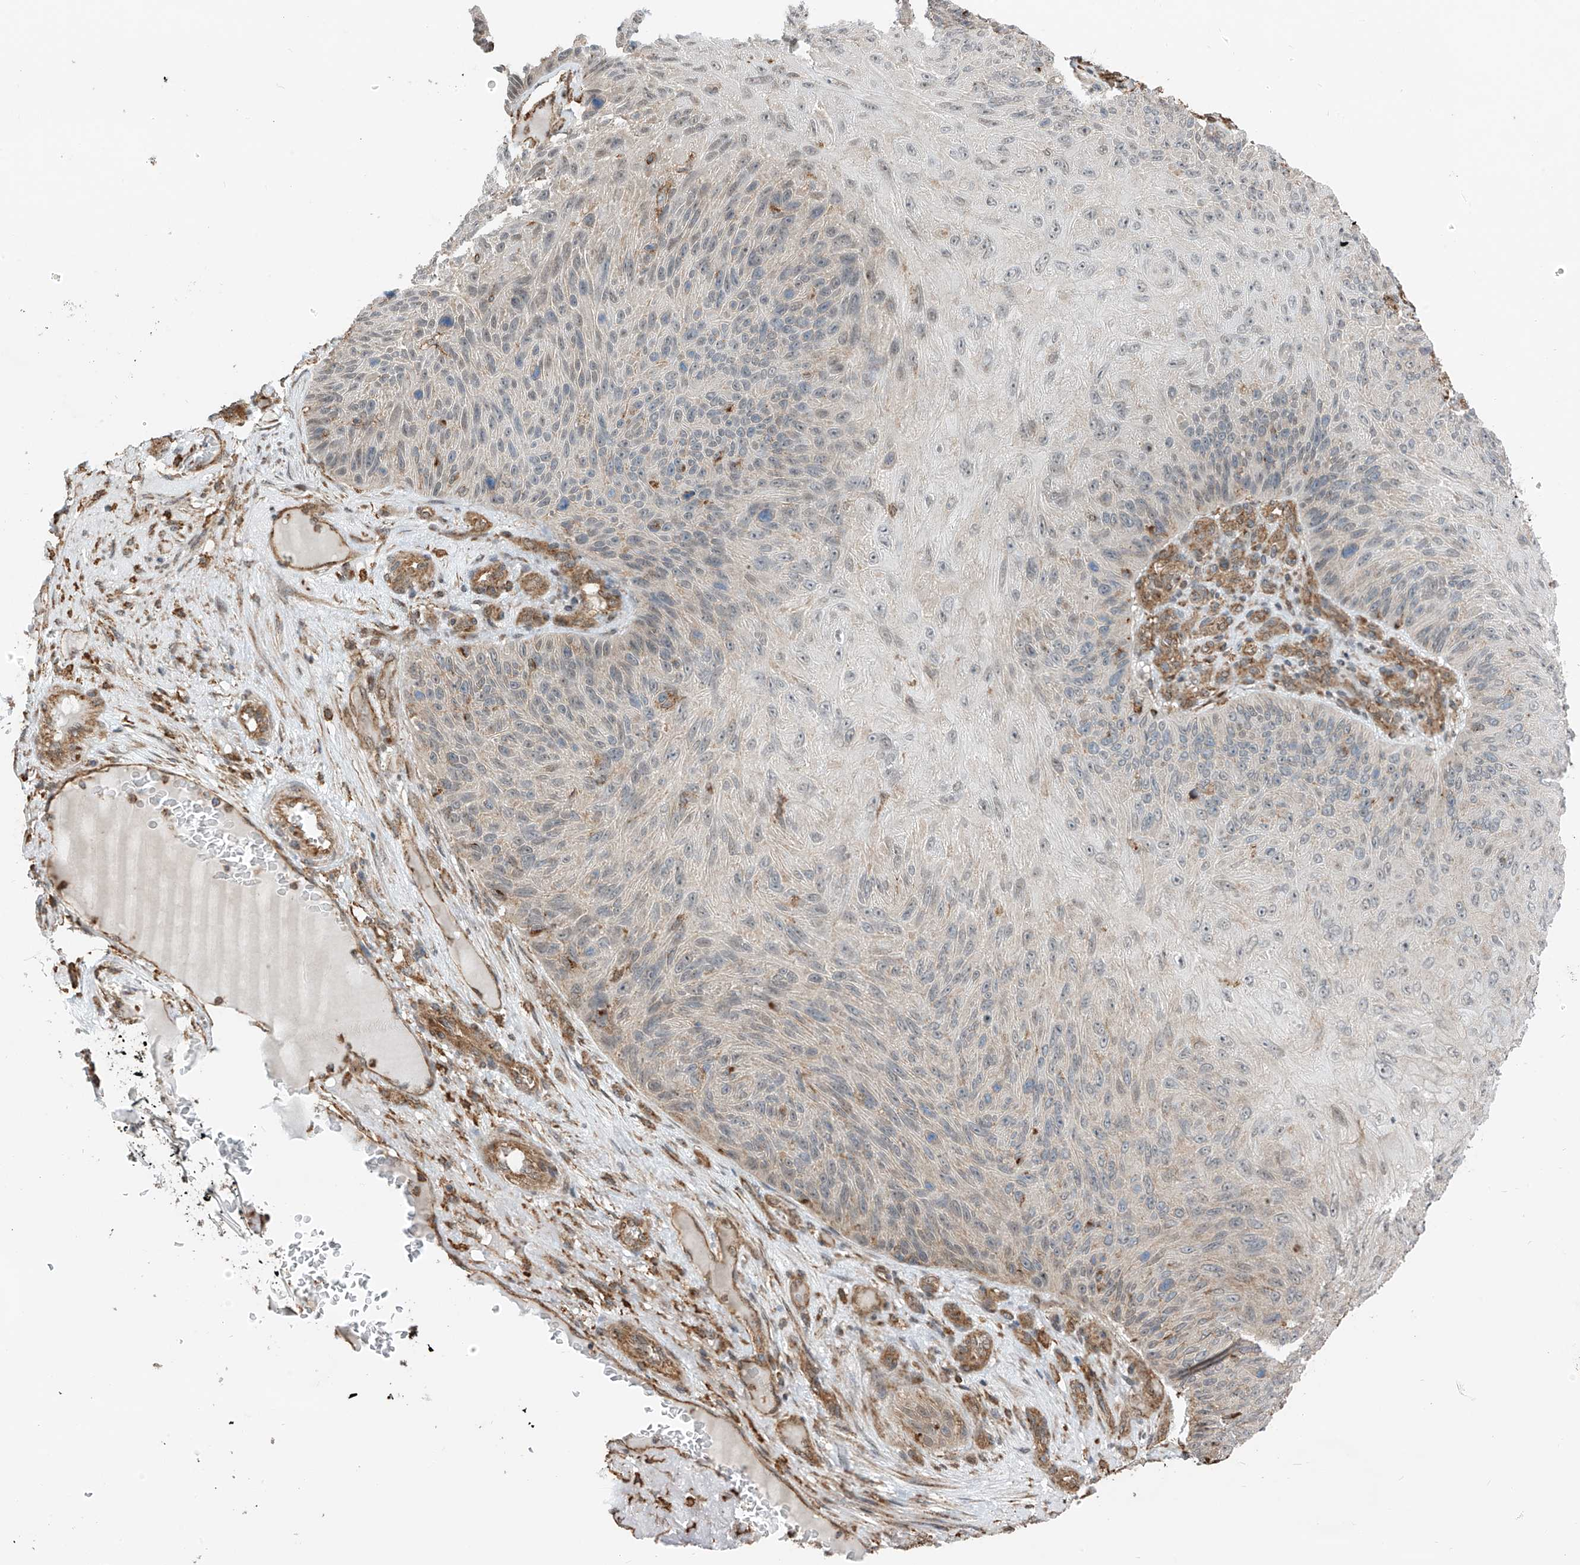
{"staining": {"intensity": "negative", "quantity": "none", "location": "none"}, "tissue": "skin cancer", "cell_type": "Tumor cells", "image_type": "cancer", "snomed": [{"axis": "morphology", "description": "Squamous cell carcinoma, NOS"}, {"axis": "topography", "description": "Skin"}], "caption": "Immunohistochemistry of human skin cancer exhibits no expression in tumor cells.", "gene": "ZNF189", "patient": {"sex": "female", "age": 88}}